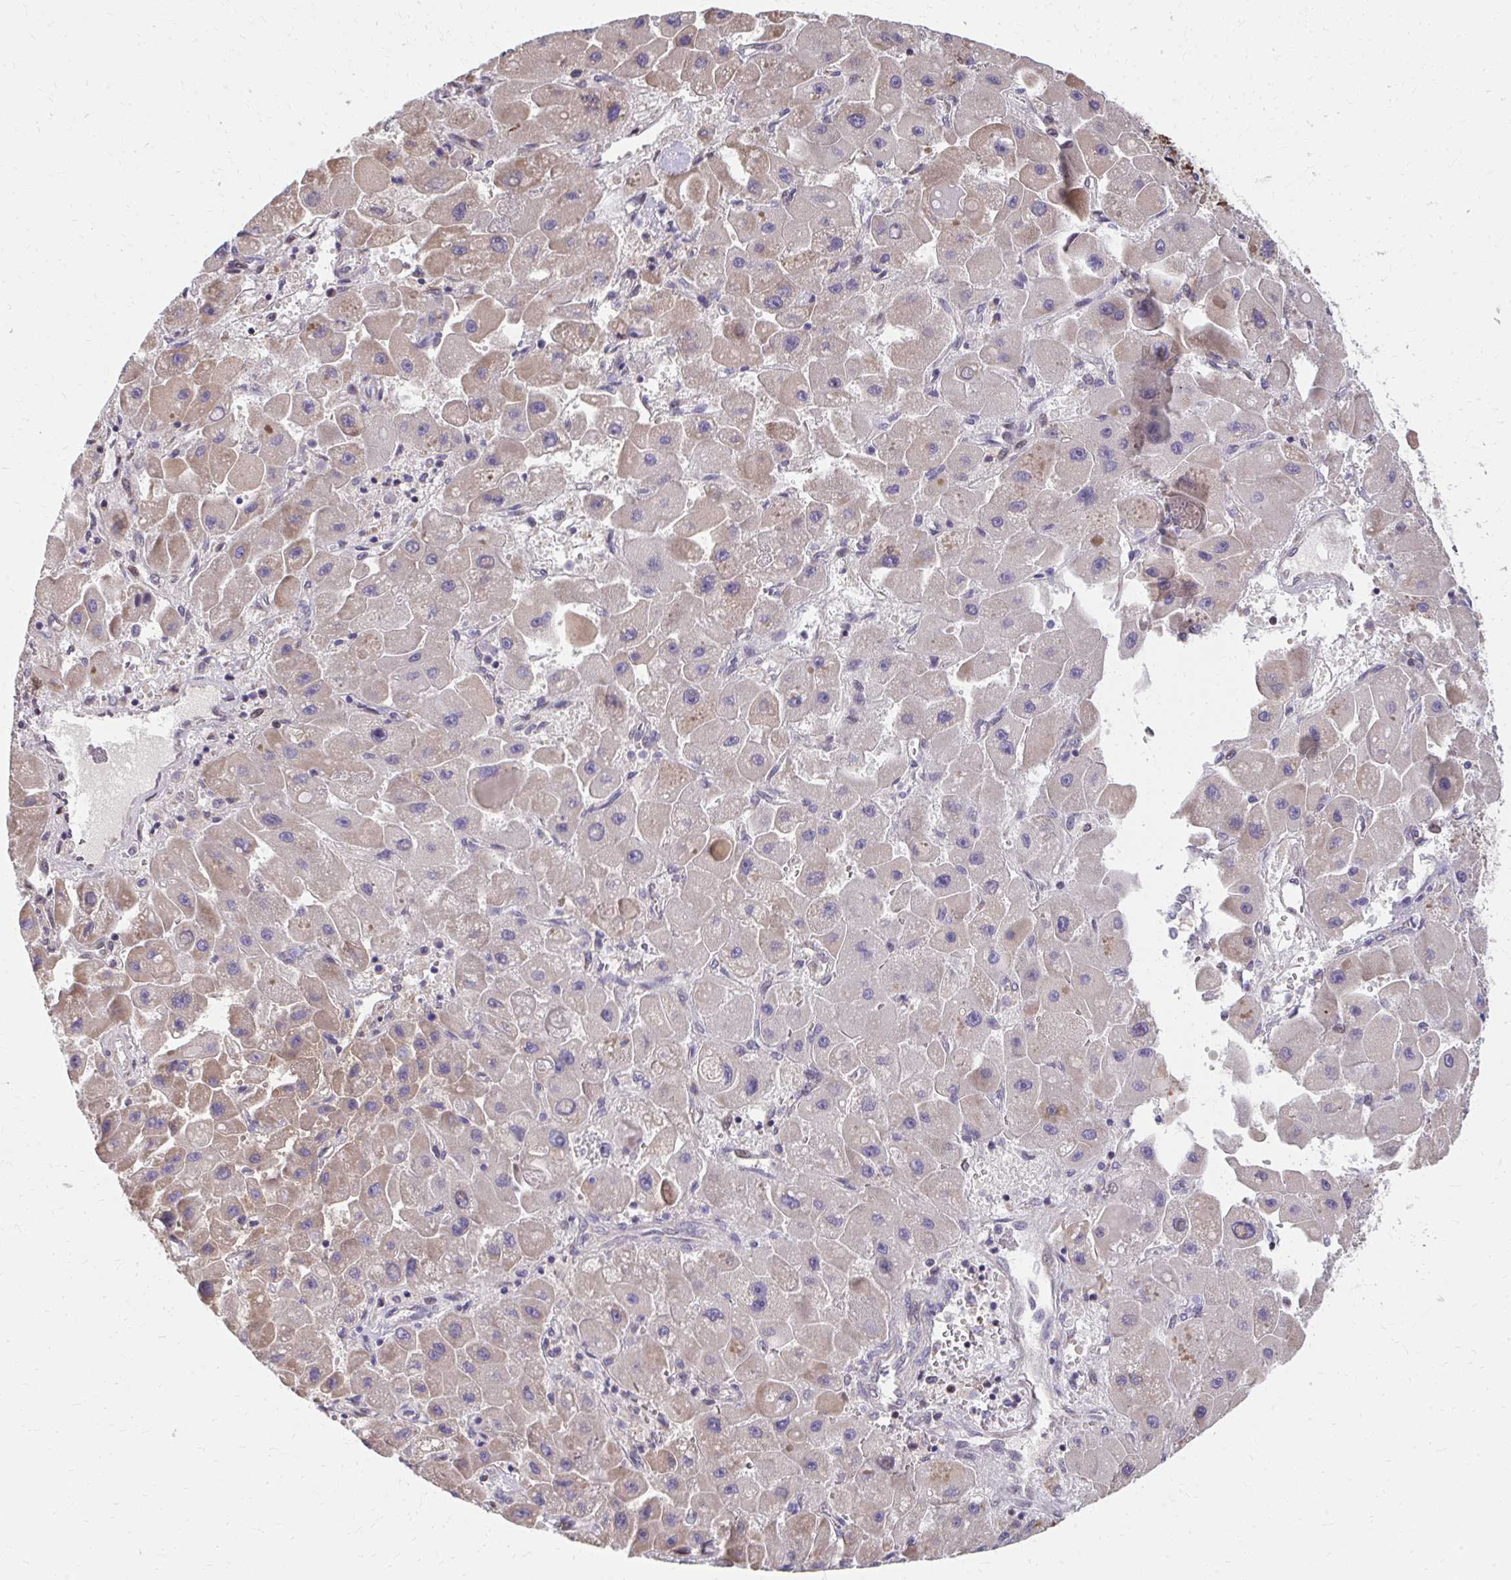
{"staining": {"intensity": "weak", "quantity": "<25%", "location": "cytoplasmic/membranous"}, "tissue": "liver cancer", "cell_type": "Tumor cells", "image_type": "cancer", "snomed": [{"axis": "morphology", "description": "Carcinoma, Hepatocellular, NOS"}, {"axis": "topography", "description": "Liver"}], "caption": "This photomicrograph is of liver hepatocellular carcinoma stained with IHC to label a protein in brown with the nuclei are counter-stained blue. There is no positivity in tumor cells.", "gene": "ZNF778", "patient": {"sex": "male", "age": 24}}